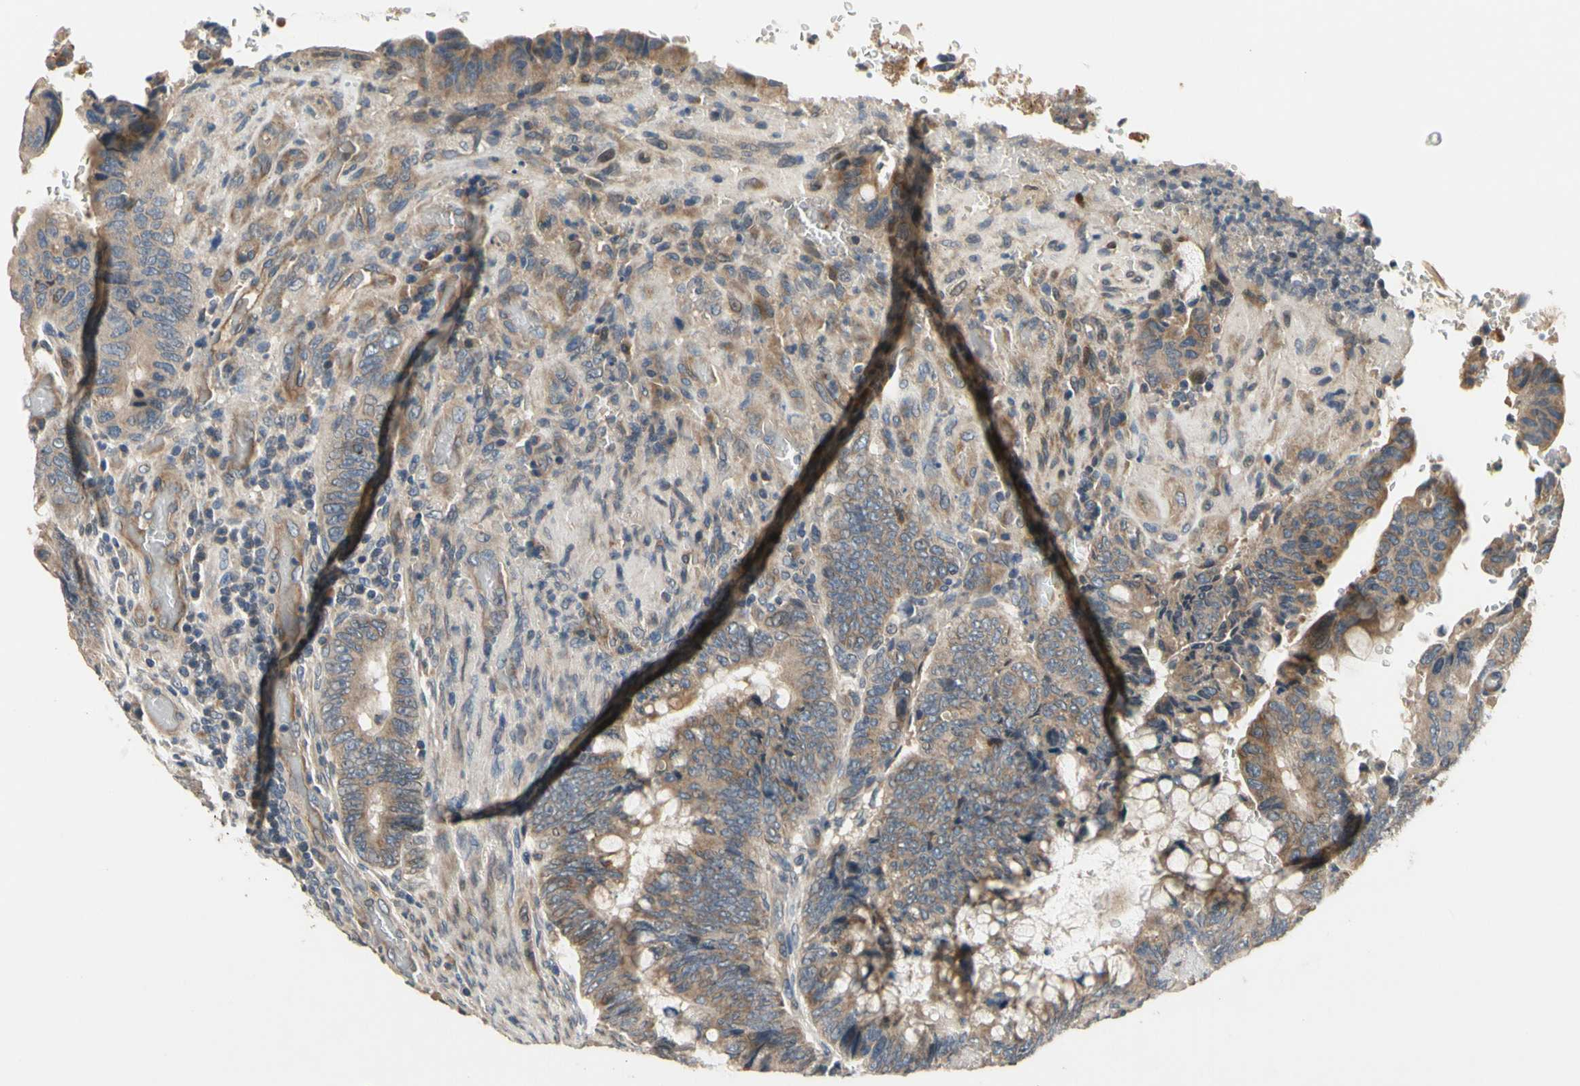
{"staining": {"intensity": "weak", "quantity": ">75%", "location": "cytoplasmic/membranous"}, "tissue": "colorectal cancer", "cell_type": "Tumor cells", "image_type": "cancer", "snomed": [{"axis": "morphology", "description": "Normal tissue, NOS"}, {"axis": "morphology", "description": "Adenocarcinoma, NOS"}, {"axis": "topography", "description": "Rectum"}, {"axis": "topography", "description": "Peripheral nerve tissue"}], "caption": "The photomicrograph exhibits staining of colorectal cancer, revealing weak cytoplasmic/membranous protein staining (brown color) within tumor cells.", "gene": "ALKBH3", "patient": {"sex": "male", "age": 92}}